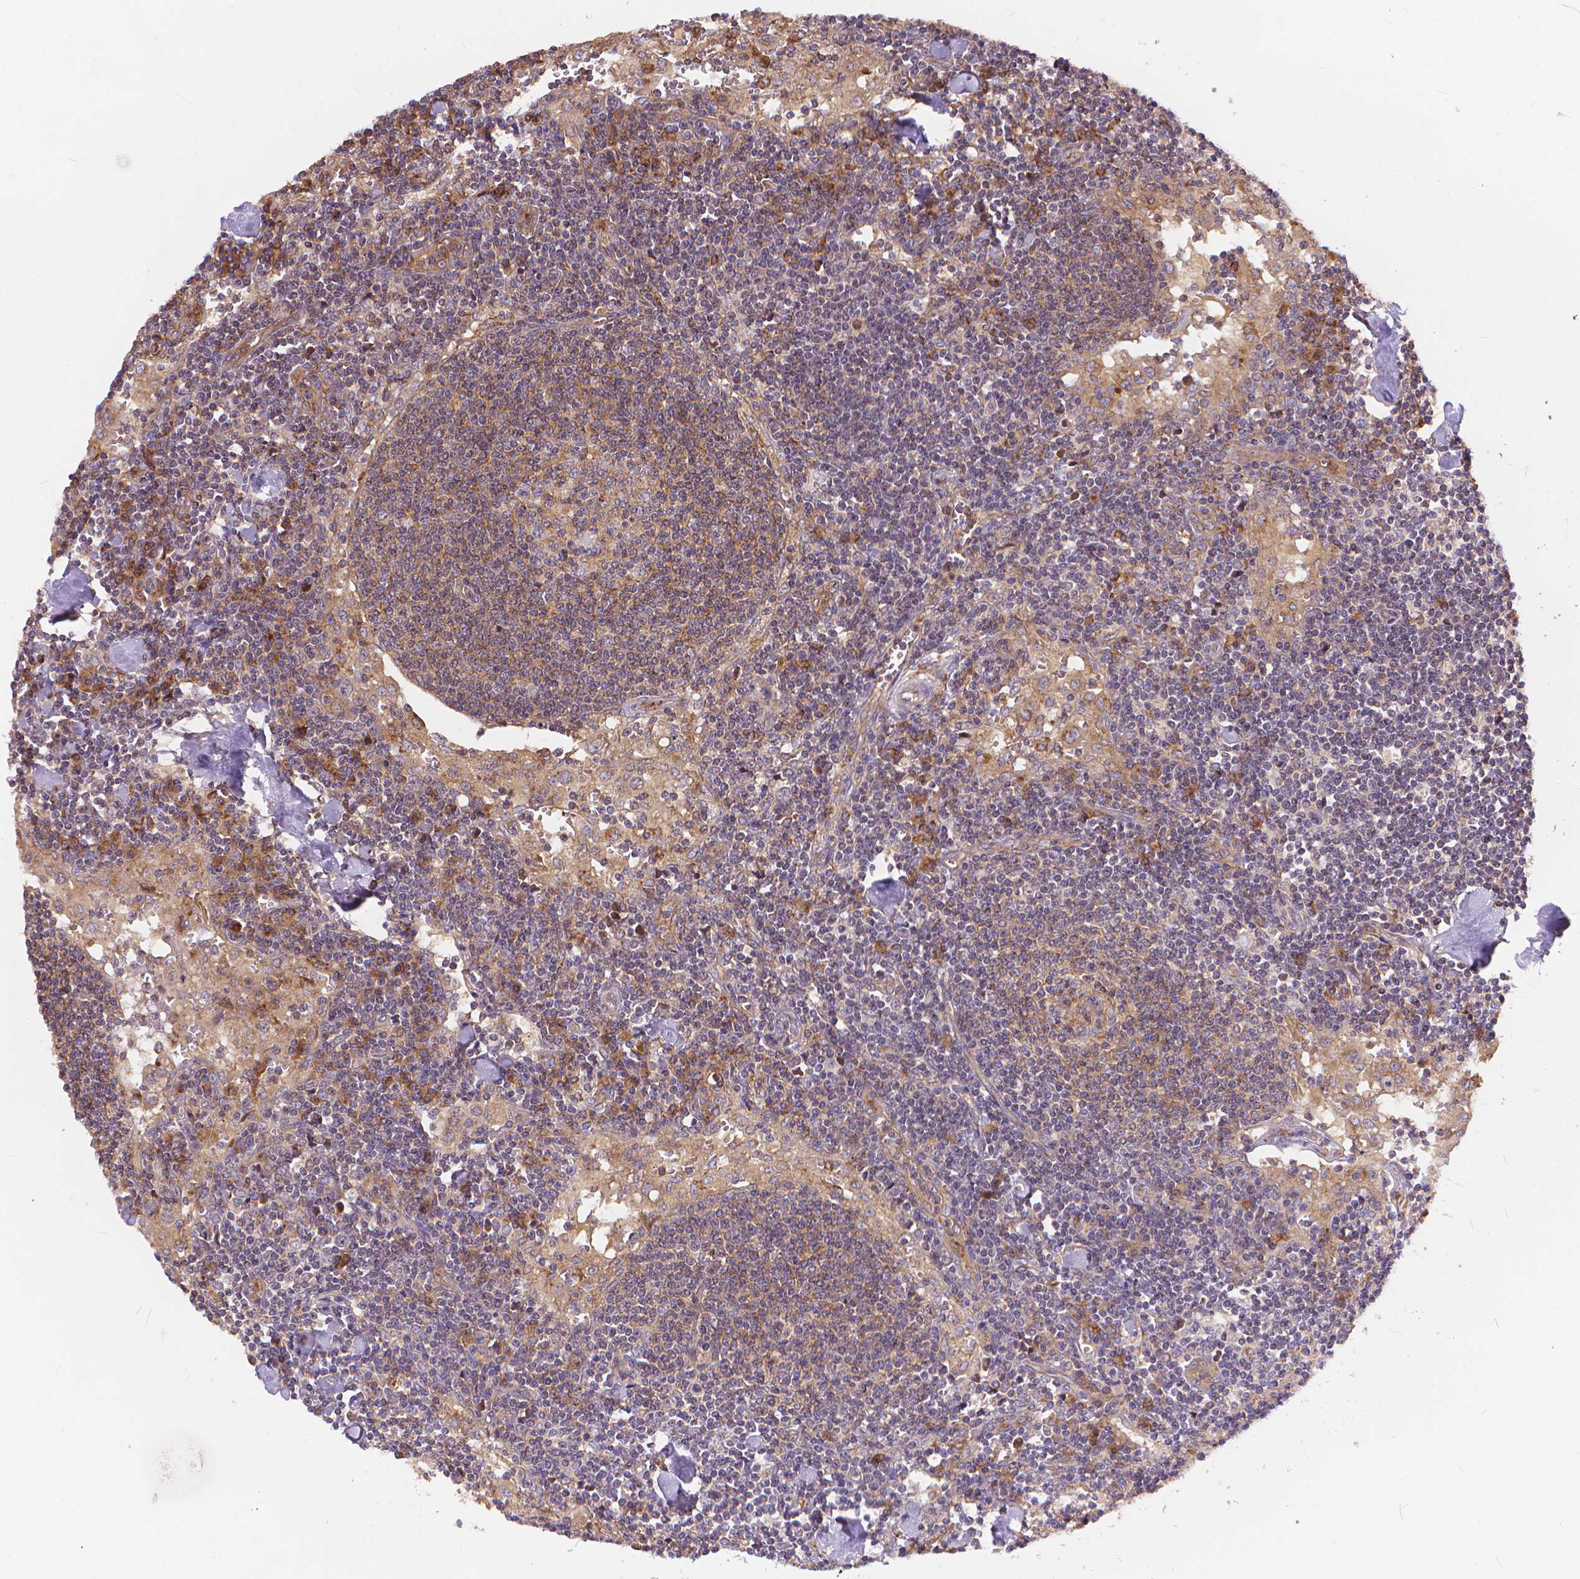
{"staining": {"intensity": "weak", "quantity": ">75%", "location": "cytoplasmic/membranous"}, "tissue": "lymph node", "cell_type": "Germinal center cells", "image_type": "normal", "snomed": [{"axis": "morphology", "description": "Normal tissue, NOS"}, {"axis": "topography", "description": "Lymph node"}], "caption": "Immunohistochemical staining of normal human lymph node shows weak cytoplasmic/membranous protein staining in about >75% of germinal center cells.", "gene": "ARAP1", "patient": {"sex": "male", "age": 55}}